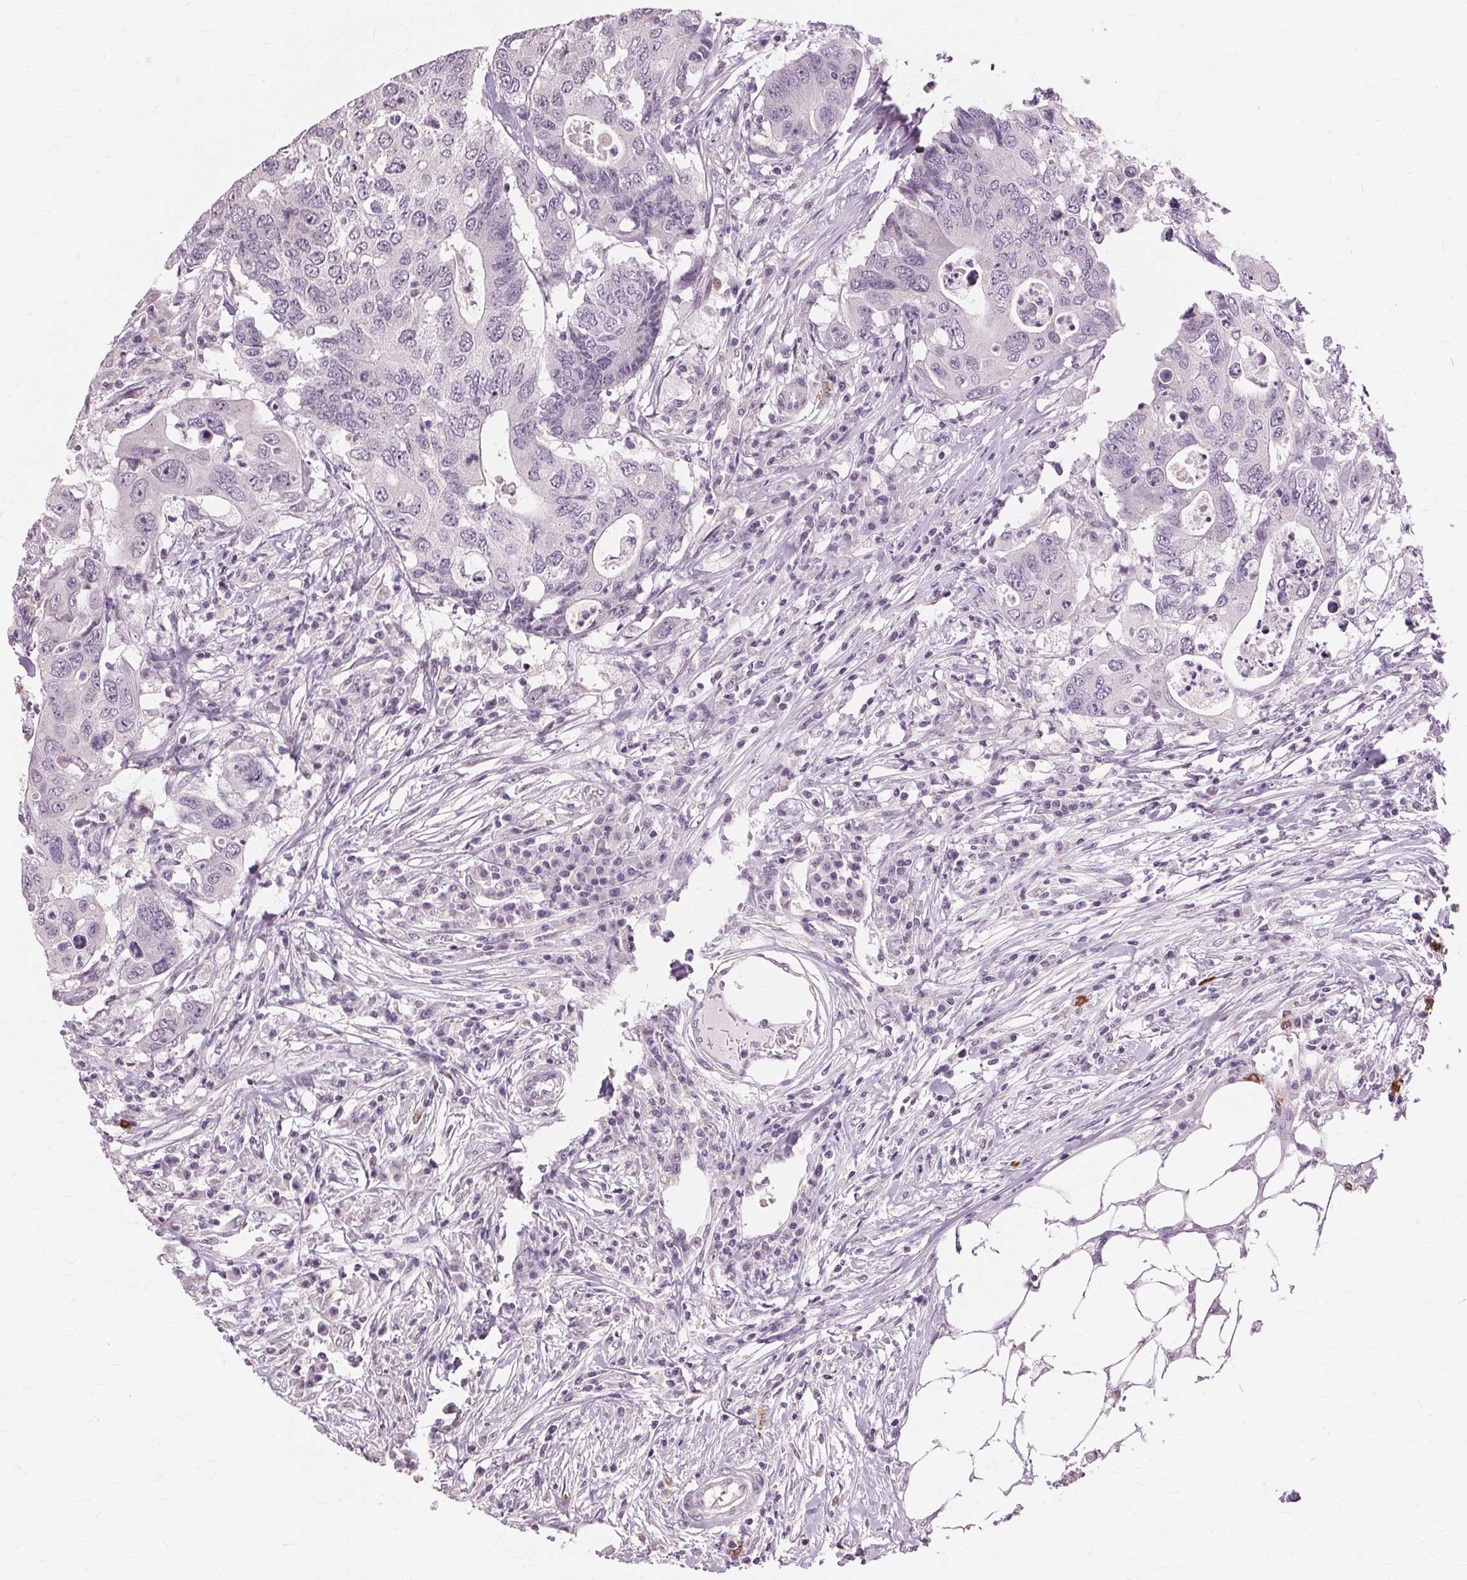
{"staining": {"intensity": "negative", "quantity": "none", "location": "none"}, "tissue": "colorectal cancer", "cell_type": "Tumor cells", "image_type": "cancer", "snomed": [{"axis": "morphology", "description": "Adenocarcinoma, NOS"}, {"axis": "topography", "description": "Colon"}], "caption": "This is an immunohistochemistry (IHC) image of human adenocarcinoma (colorectal). There is no staining in tumor cells.", "gene": "SIGLEC6", "patient": {"sex": "male", "age": 71}}